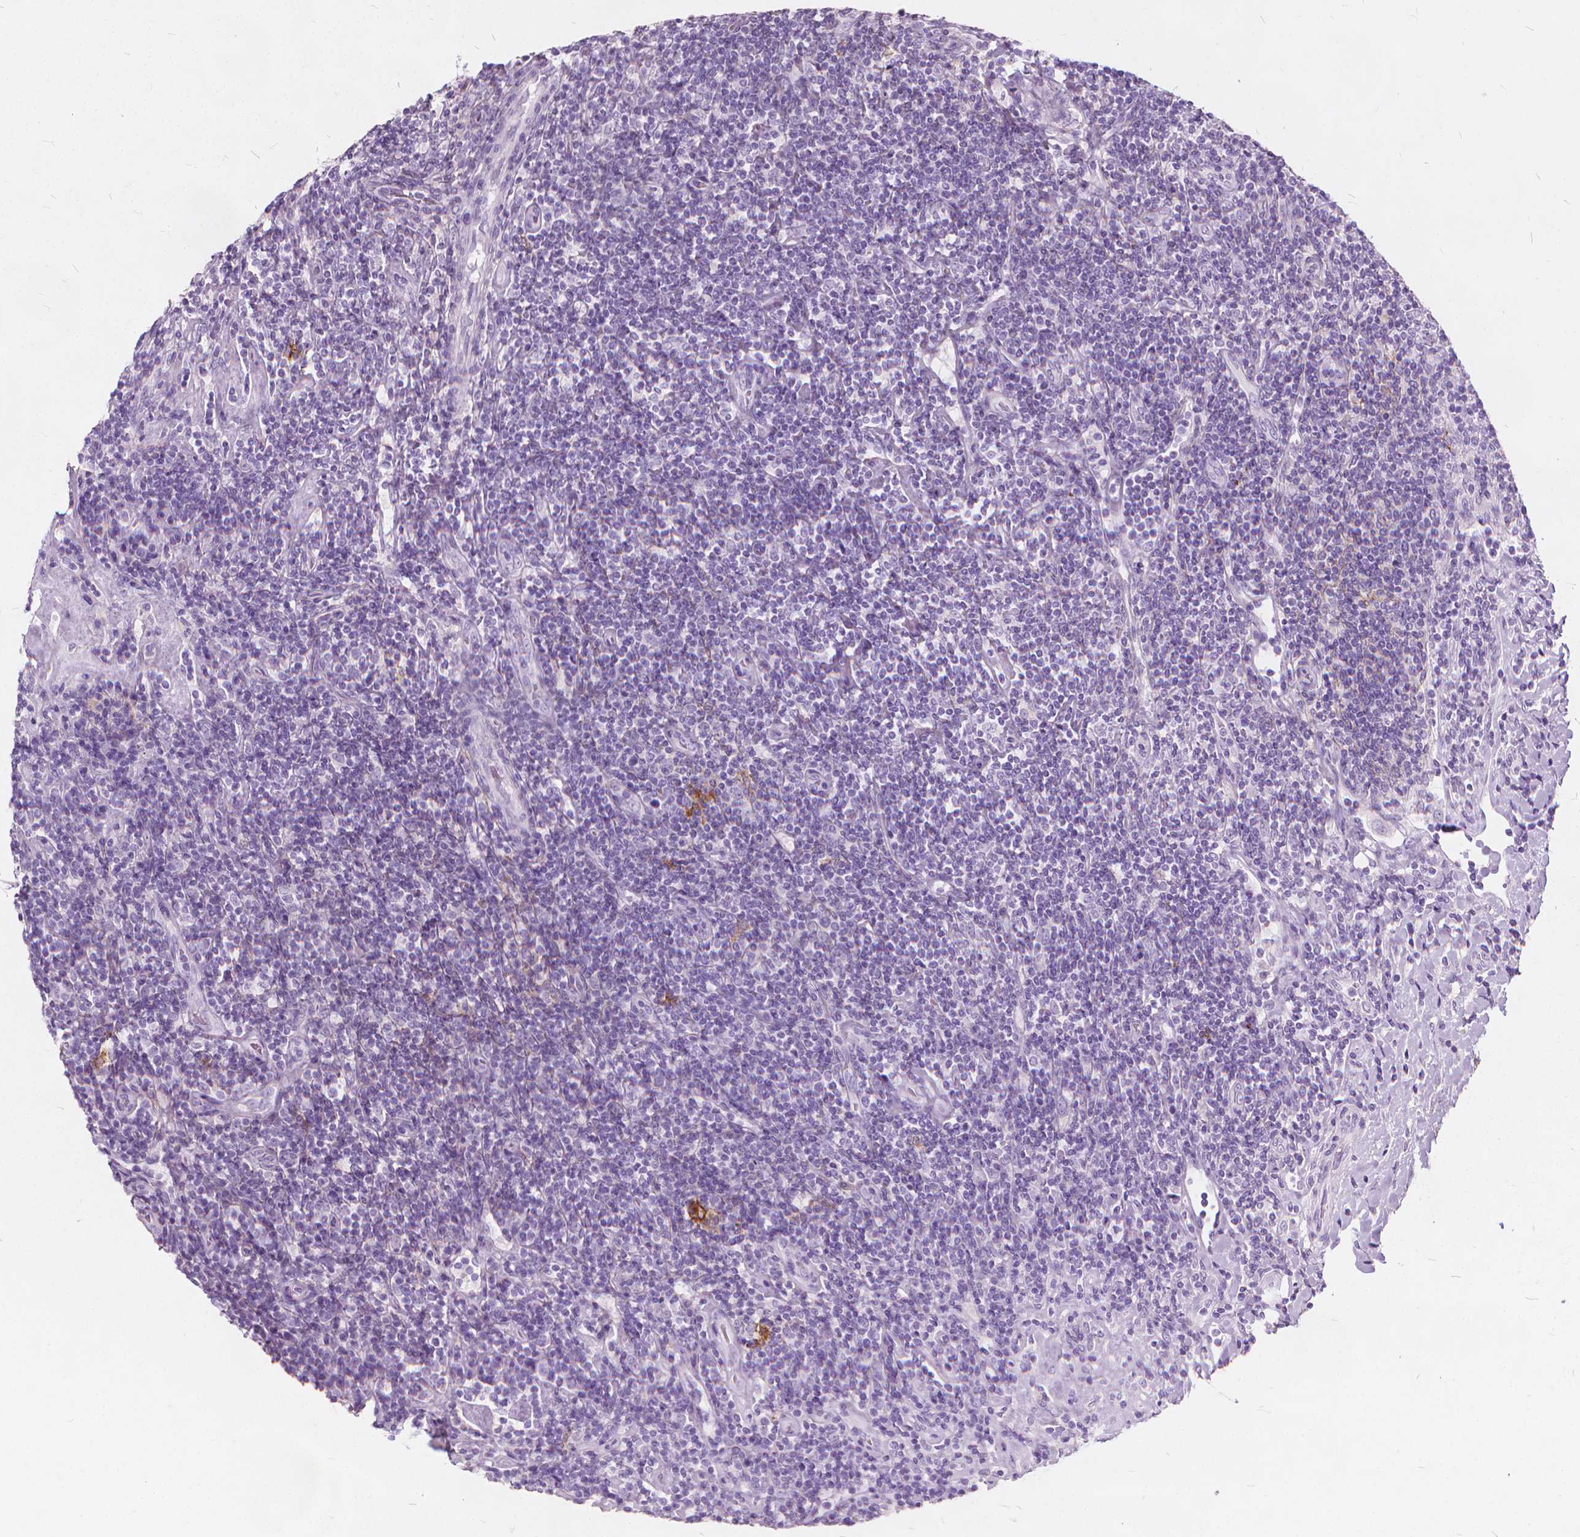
{"staining": {"intensity": "negative", "quantity": "none", "location": "none"}, "tissue": "lymphoma", "cell_type": "Tumor cells", "image_type": "cancer", "snomed": [{"axis": "morphology", "description": "Hodgkin's disease, NOS"}, {"axis": "topography", "description": "Lymph node"}], "caption": "High power microscopy micrograph of an immunohistochemistry (IHC) image of Hodgkin's disease, revealing no significant staining in tumor cells. The staining was performed using DAB (3,3'-diaminobenzidine) to visualize the protein expression in brown, while the nuclei were stained in blue with hematoxylin (Magnification: 20x).", "gene": "DNM1", "patient": {"sex": "male", "age": 40}}